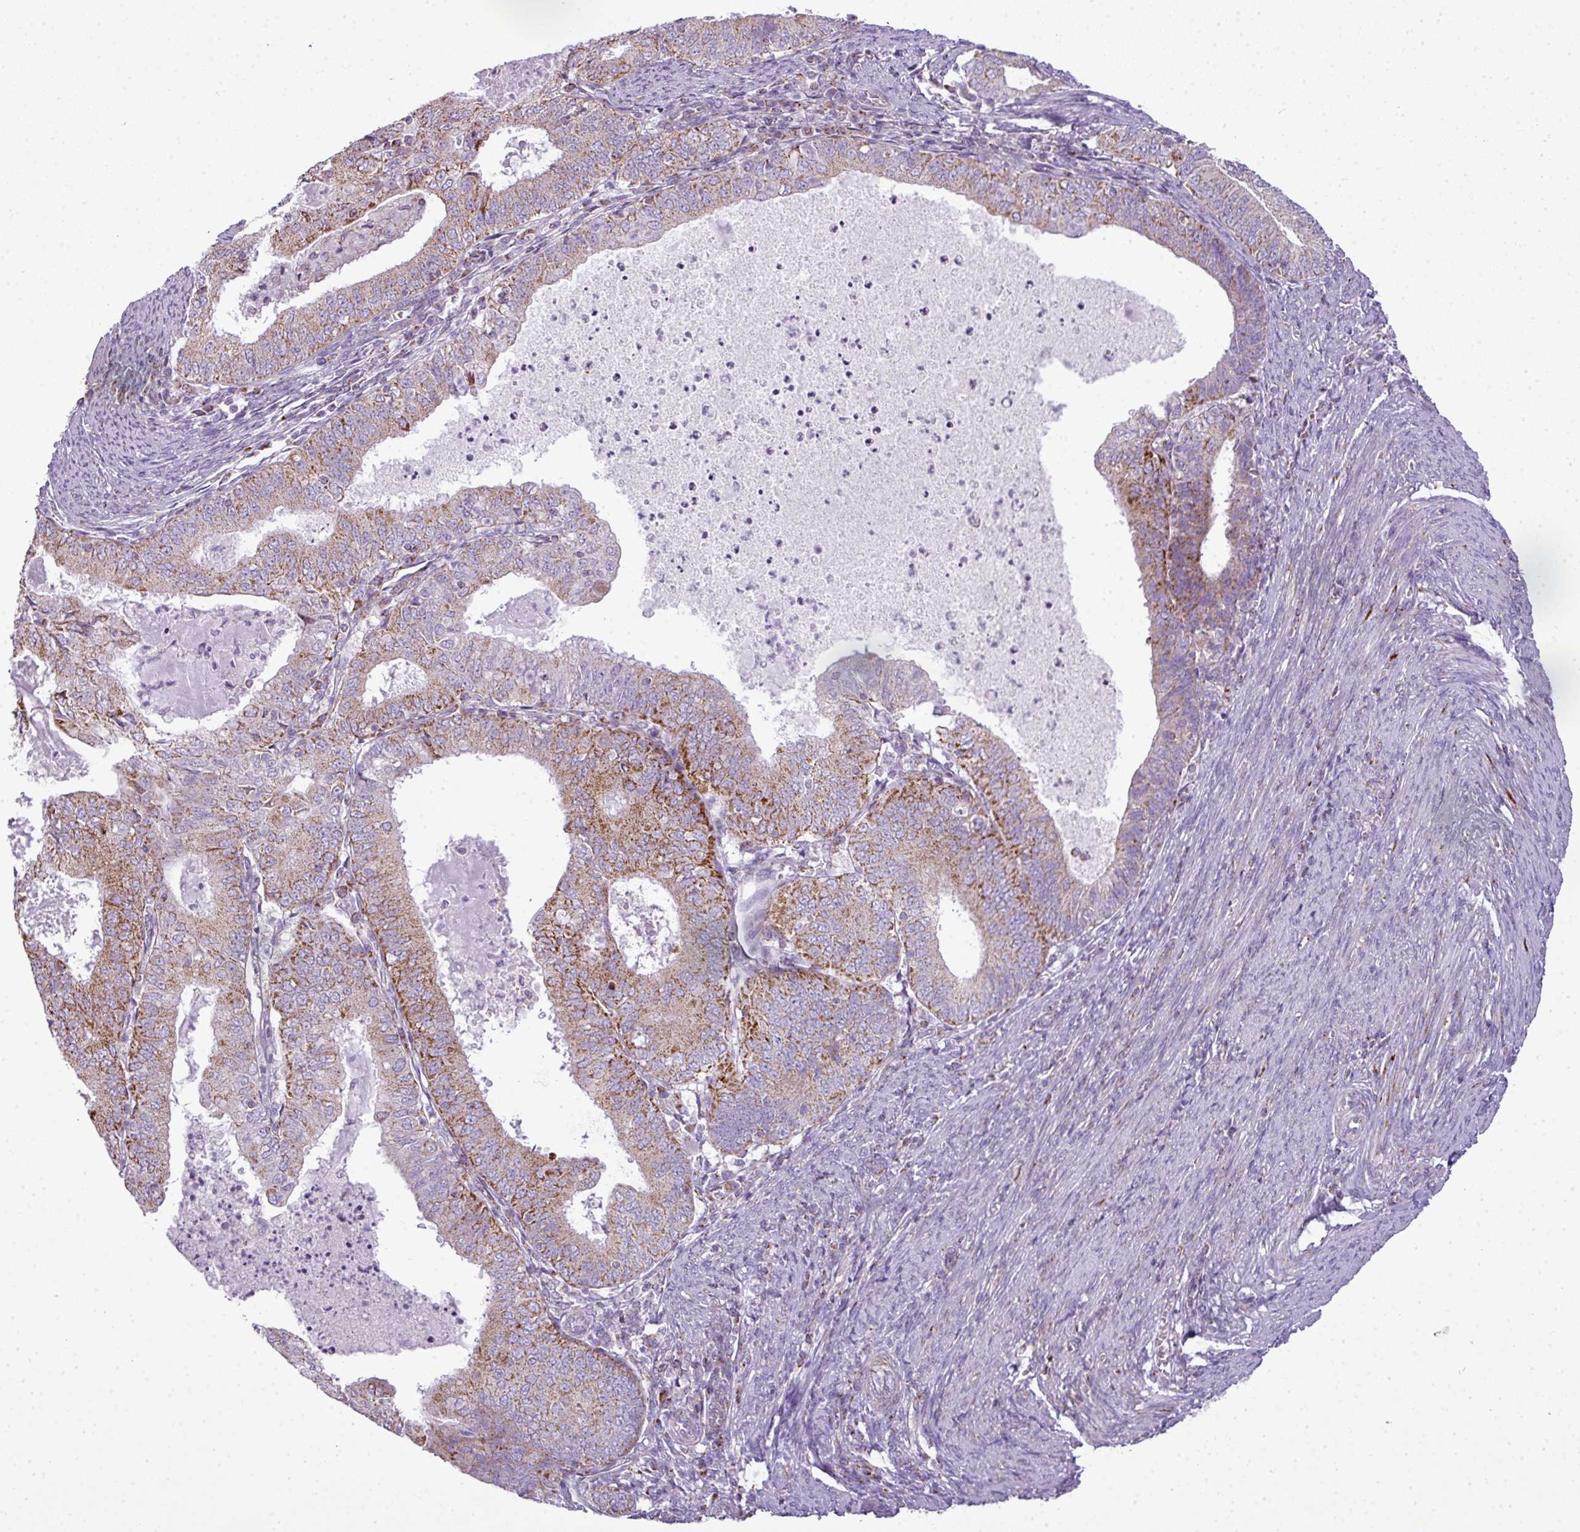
{"staining": {"intensity": "moderate", "quantity": ">75%", "location": "cytoplasmic/membranous"}, "tissue": "endometrial cancer", "cell_type": "Tumor cells", "image_type": "cancer", "snomed": [{"axis": "morphology", "description": "Adenocarcinoma, NOS"}, {"axis": "topography", "description": "Endometrium"}], "caption": "A photomicrograph of endometrial adenocarcinoma stained for a protein displays moderate cytoplasmic/membranous brown staining in tumor cells.", "gene": "ZNF81", "patient": {"sex": "female", "age": 57}}